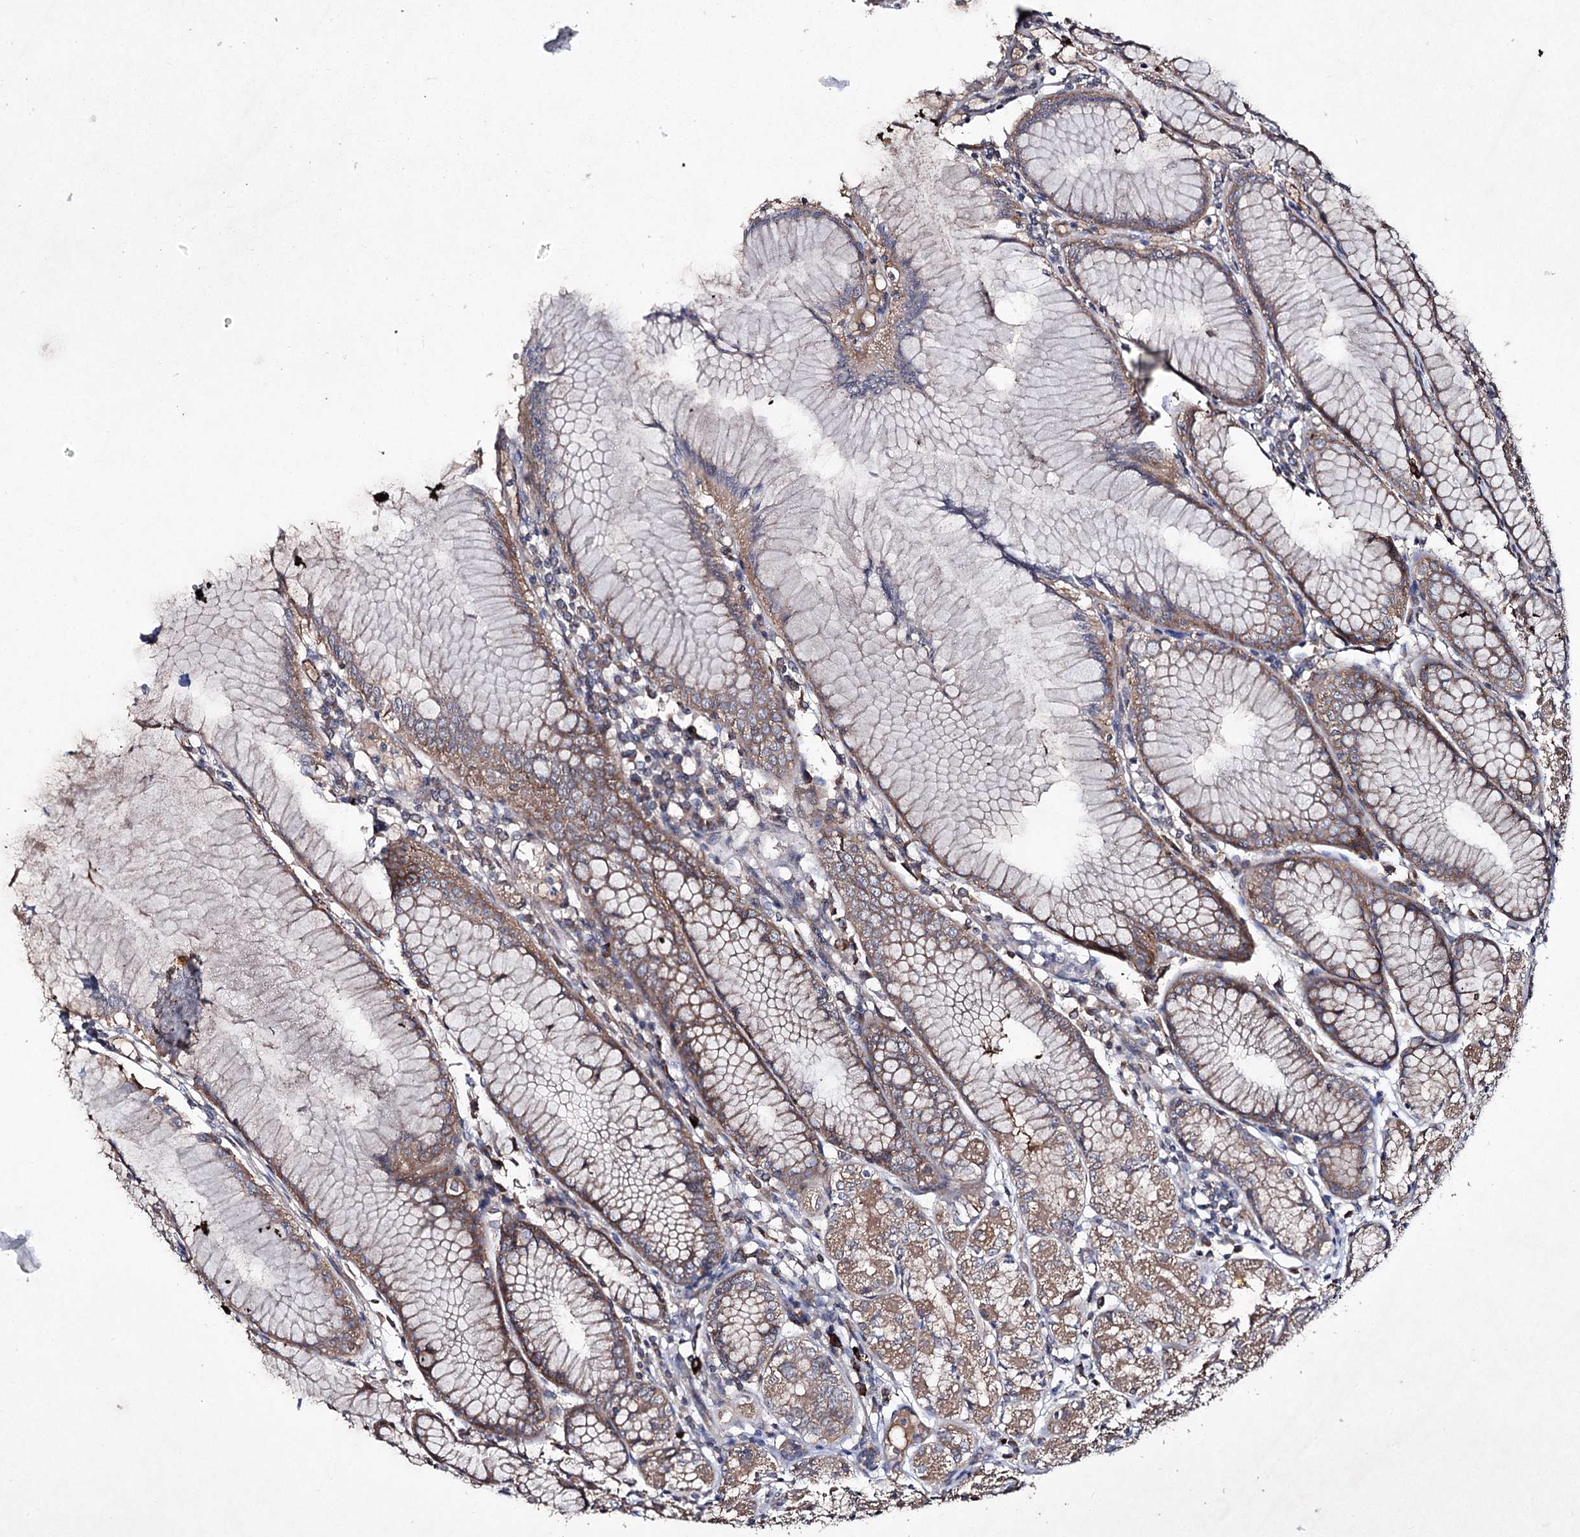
{"staining": {"intensity": "moderate", "quantity": ">75%", "location": "cytoplasmic/membranous"}, "tissue": "stomach", "cell_type": "Glandular cells", "image_type": "normal", "snomed": [{"axis": "morphology", "description": "Normal tissue, NOS"}, {"axis": "topography", "description": "Stomach"}], "caption": "Stomach stained for a protein exhibits moderate cytoplasmic/membranous positivity in glandular cells. The protein is stained brown, and the nuclei are stained in blue (DAB IHC with brightfield microscopy, high magnification).", "gene": "SEMA4G", "patient": {"sex": "female", "age": 57}}